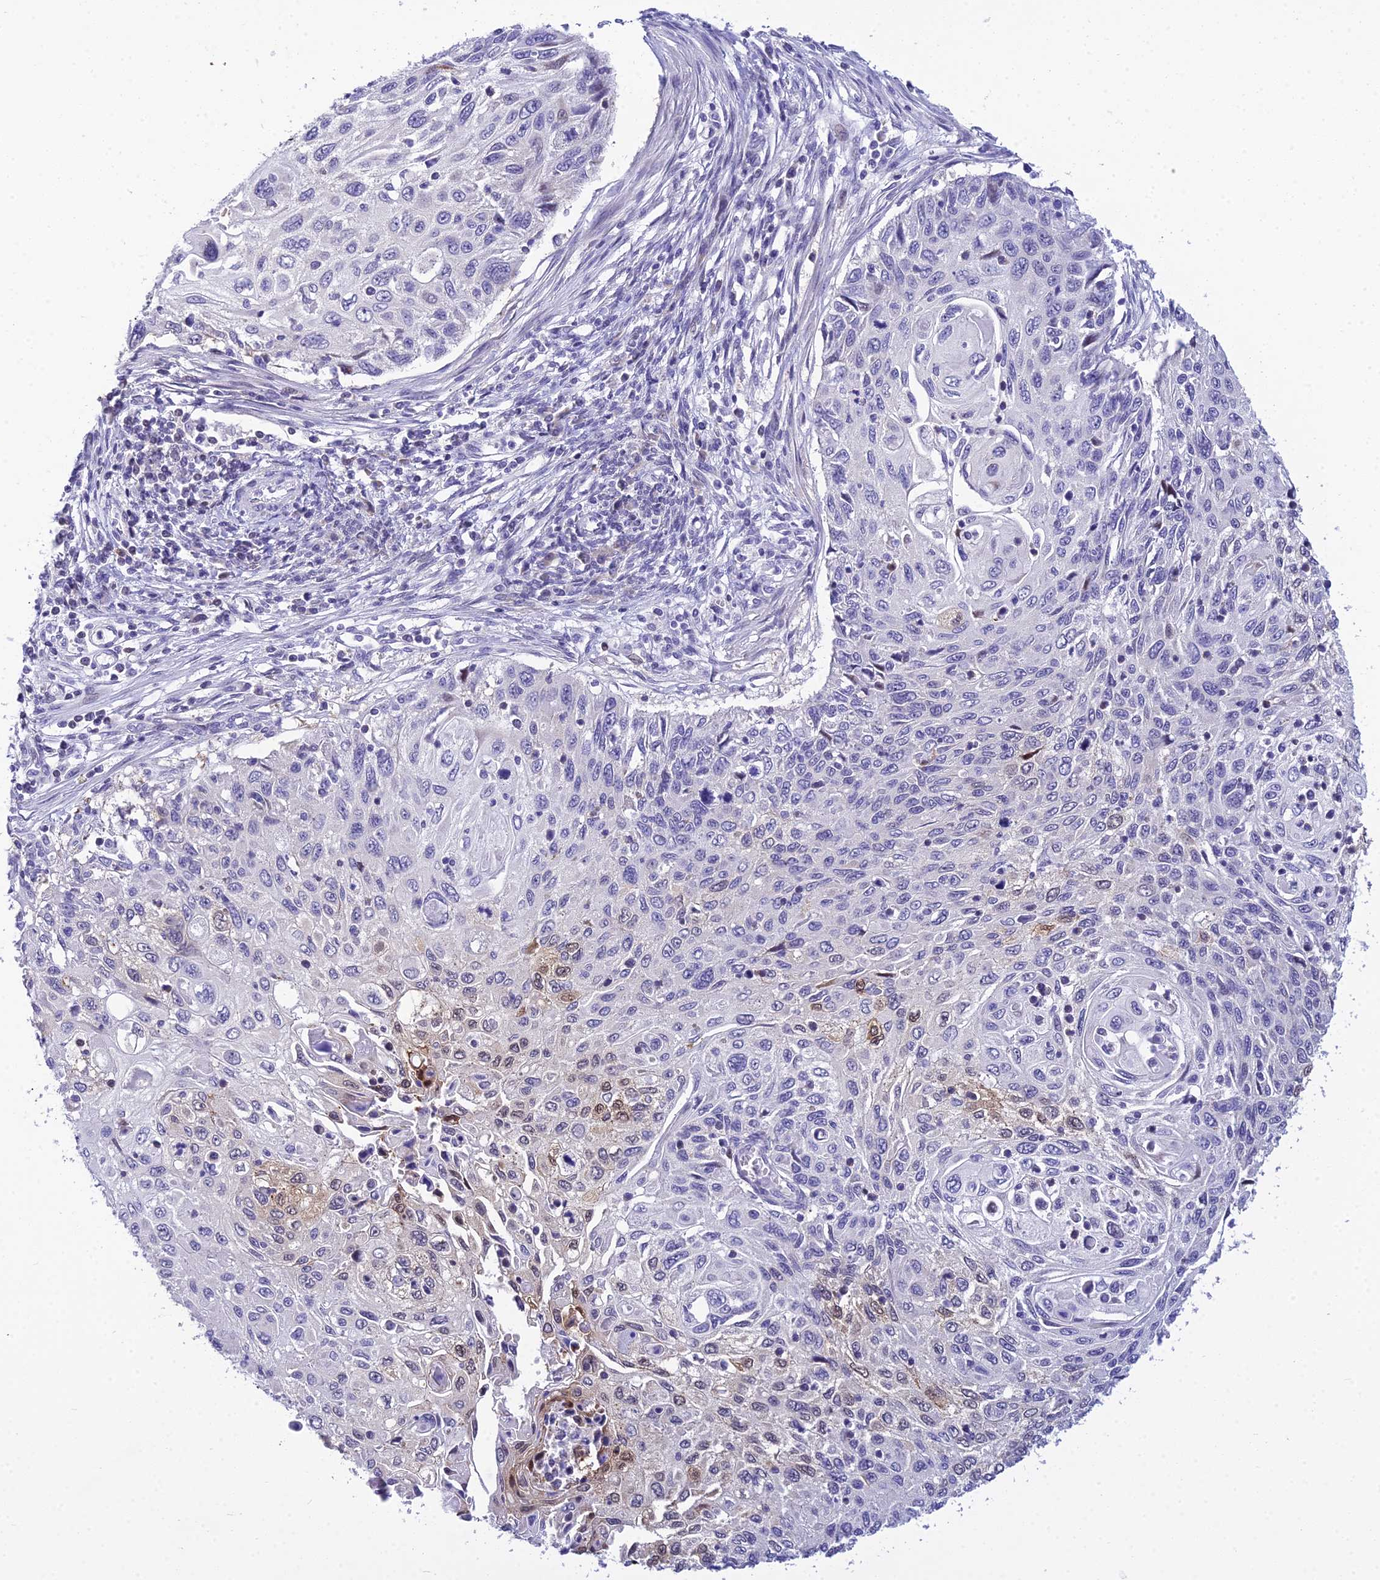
{"staining": {"intensity": "moderate", "quantity": "<25%", "location": "nuclear"}, "tissue": "cervical cancer", "cell_type": "Tumor cells", "image_type": "cancer", "snomed": [{"axis": "morphology", "description": "Squamous cell carcinoma, NOS"}, {"axis": "topography", "description": "Cervix"}], "caption": "IHC (DAB (3,3'-diaminobenzidine)) staining of human cervical cancer exhibits moderate nuclear protein expression in approximately <25% of tumor cells.", "gene": "ZMIZ1", "patient": {"sex": "female", "age": 70}}